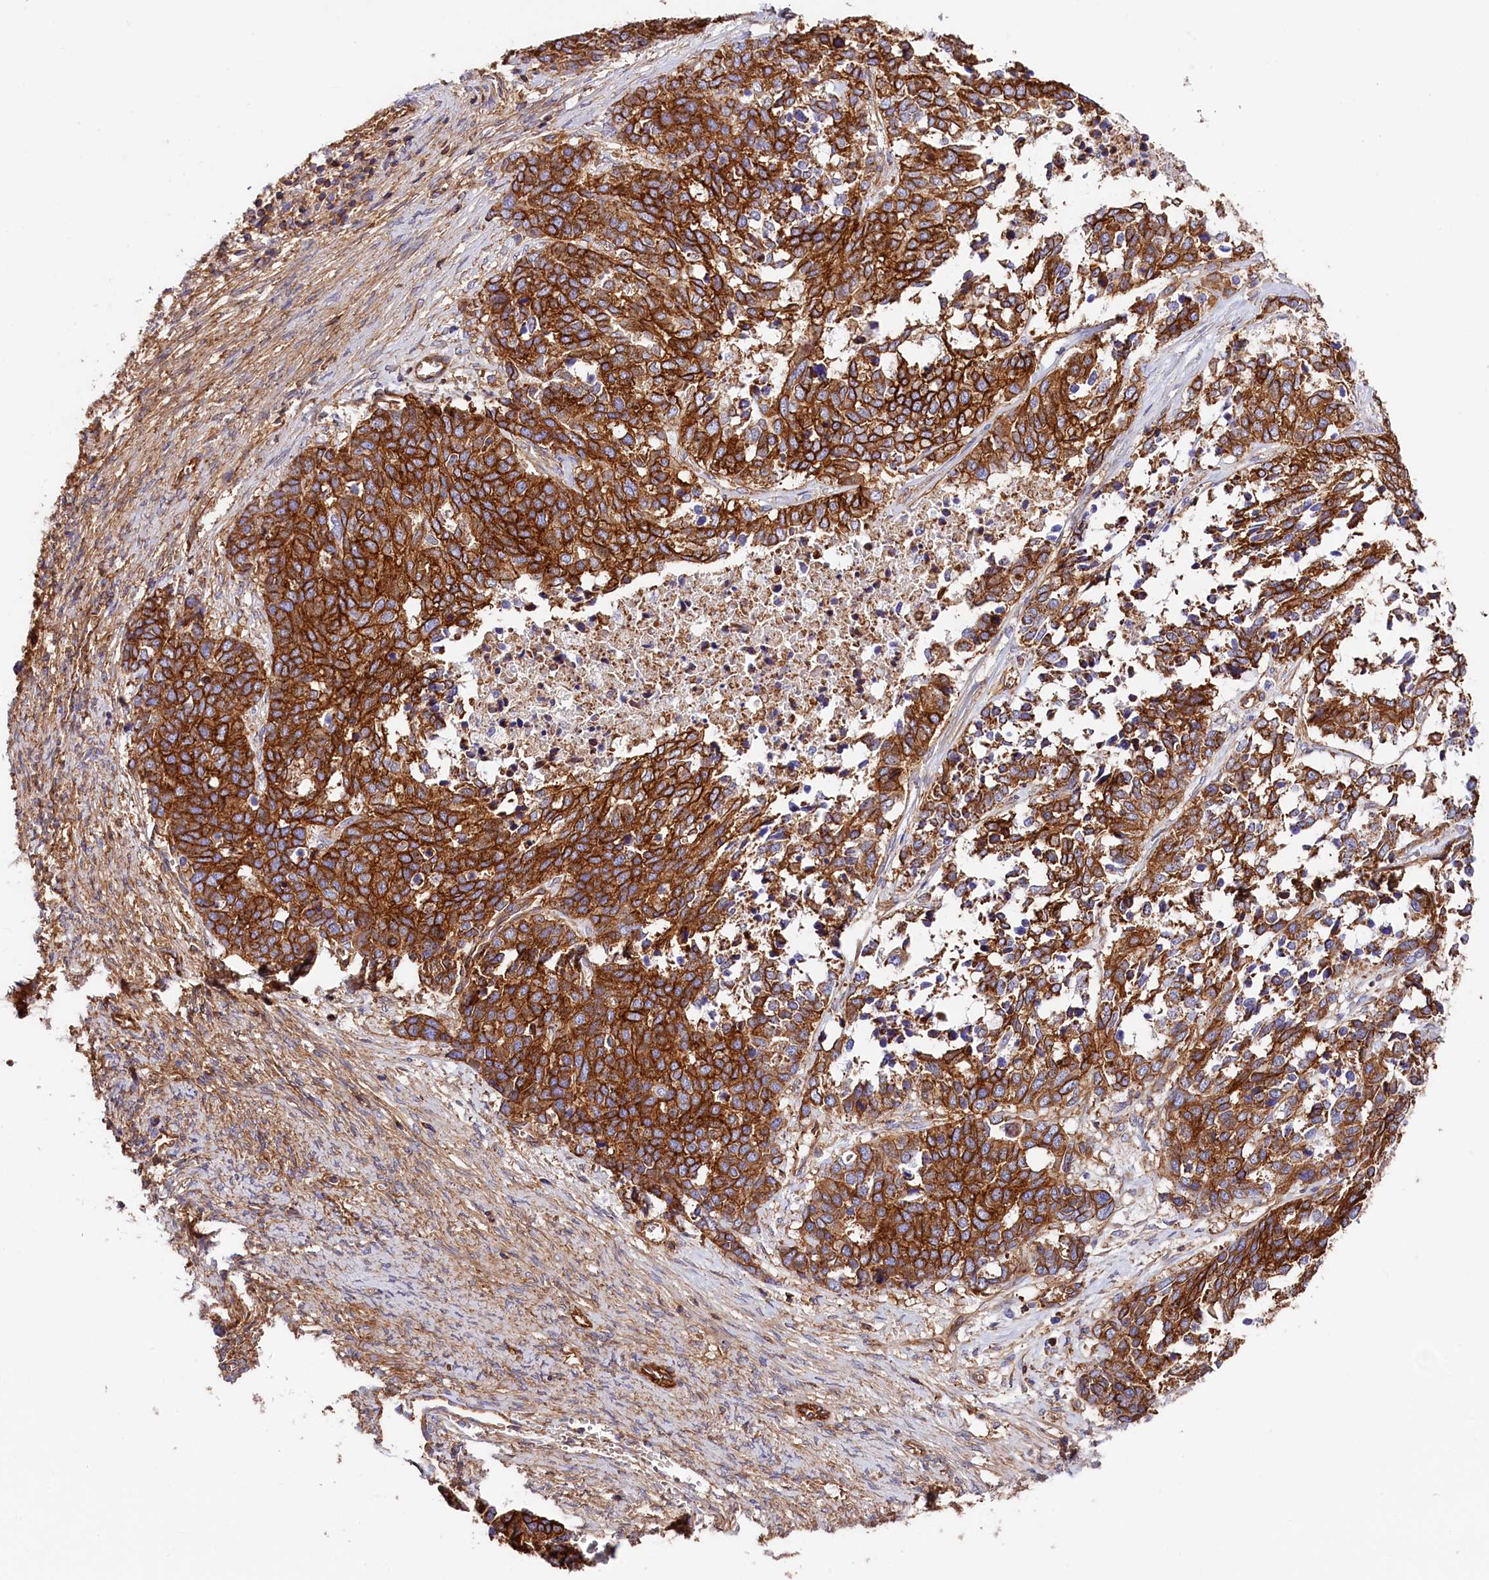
{"staining": {"intensity": "strong", "quantity": ">75%", "location": "cytoplasmic/membranous"}, "tissue": "ovarian cancer", "cell_type": "Tumor cells", "image_type": "cancer", "snomed": [{"axis": "morphology", "description": "Cystadenocarcinoma, serous, NOS"}, {"axis": "topography", "description": "Ovary"}], "caption": "DAB (3,3'-diaminobenzidine) immunohistochemical staining of serous cystadenocarcinoma (ovarian) demonstrates strong cytoplasmic/membranous protein positivity in approximately >75% of tumor cells. The staining was performed using DAB, with brown indicating positive protein expression. Nuclei are stained blue with hematoxylin.", "gene": "ATP2B4", "patient": {"sex": "female", "age": 44}}